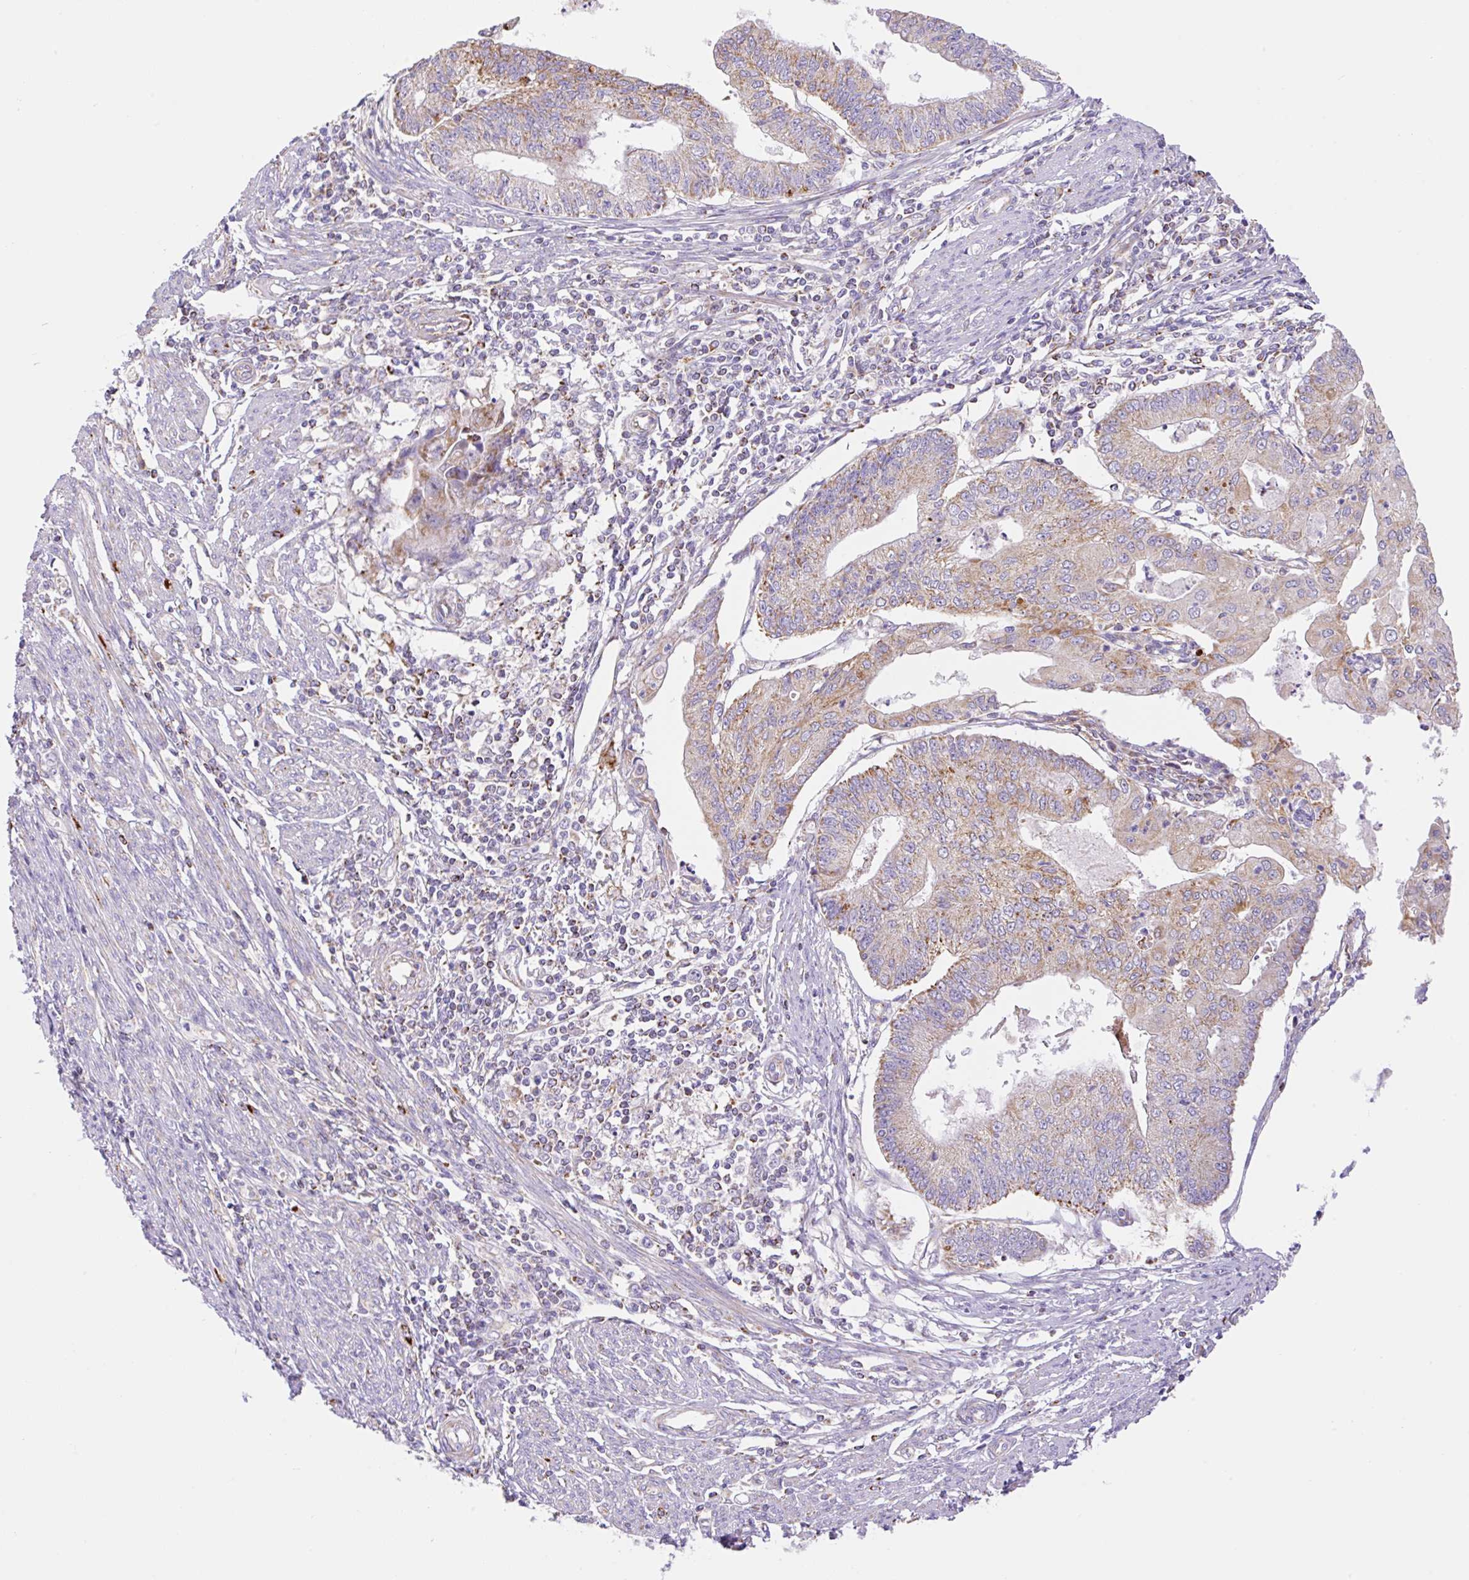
{"staining": {"intensity": "moderate", "quantity": "25%-75%", "location": "cytoplasmic/membranous"}, "tissue": "endometrial cancer", "cell_type": "Tumor cells", "image_type": "cancer", "snomed": [{"axis": "morphology", "description": "Adenocarcinoma, NOS"}, {"axis": "topography", "description": "Endometrium"}], "caption": "Endometrial cancer (adenocarcinoma) stained with a protein marker demonstrates moderate staining in tumor cells.", "gene": "ETNK2", "patient": {"sex": "female", "age": 56}}